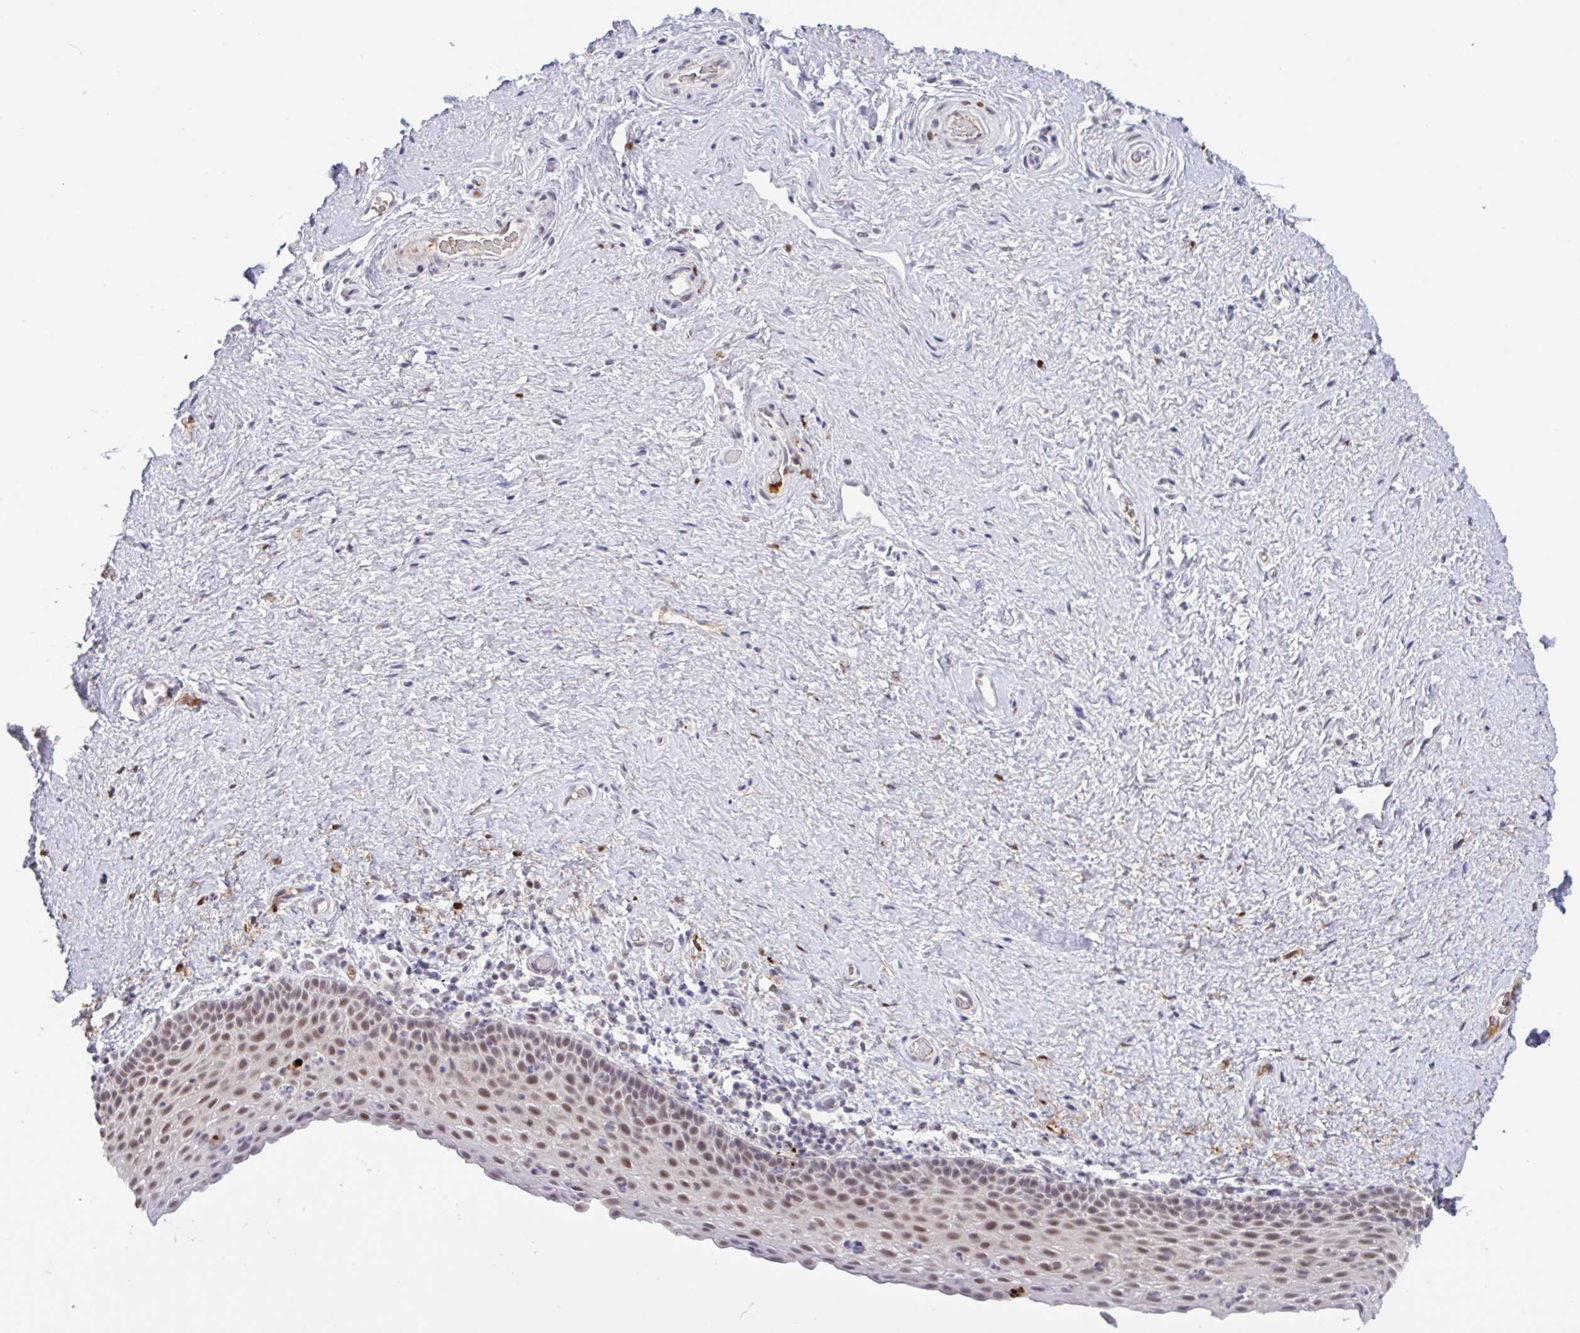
{"staining": {"intensity": "moderate", "quantity": "25%-75%", "location": "nuclear"}, "tissue": "vagina", "cell_type": "Squamous epithelial cells", "image_type": "normal", "snomed": [{"axis": "morphology", "description": "Normal tissue, NOS"}, {"axis": "topography", "description": "Vagina"}], "caption": "Immunohistochemistry histopathology image of unremarkable vagina: human vagina stained using IHC exhibits medium levels of moderate protein expression localized specifically in the nuclear of squamous epithelial cells, appearing as a nuclear brown color.", "gene": "PLG", "patient": {"sex": "female", "age": 61}}